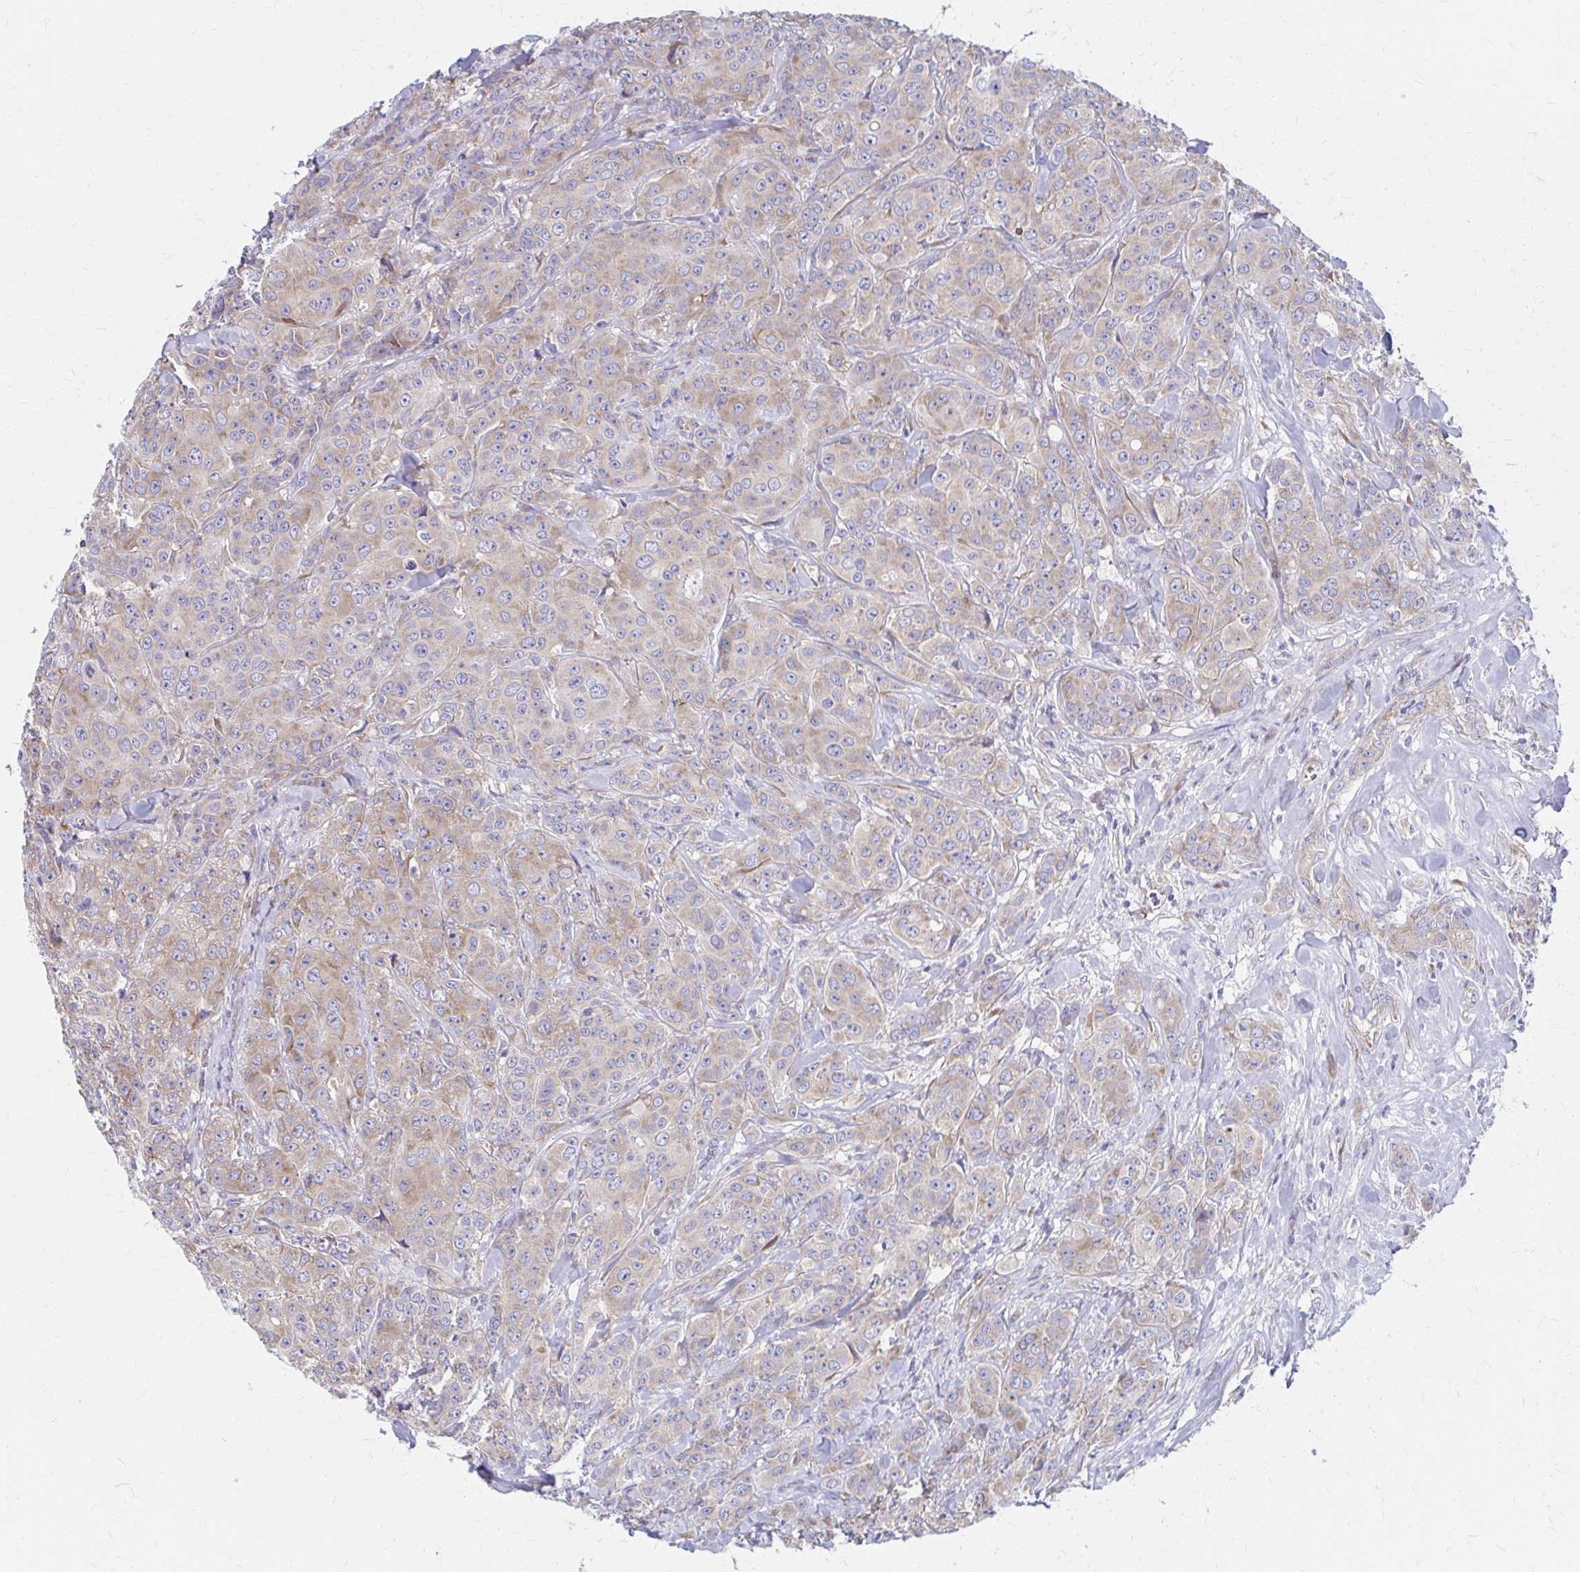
{"staining": {"intensity": "weak", "quantity": ">75%", "location": "cytoplasmic/membranous"}, "tissue": "breast cancer", "cell_type": "Tumor cells", "image_type": "cancer", "snomed": [{"axis": "morphology", "description": "Normal tissue, NOS"}, {"axis": "morphology", "description": "Duct carcinoma"}, {"axis": "topography", "description": "Breast"}], "caption": "Breast infiltrating ductal carcinoma stained for a protein exhibits weak cytoplasmic/membranous positivity in tumor cells.", "gene": "RPL27A", "patient": {"sex": "female", "age": 43}}